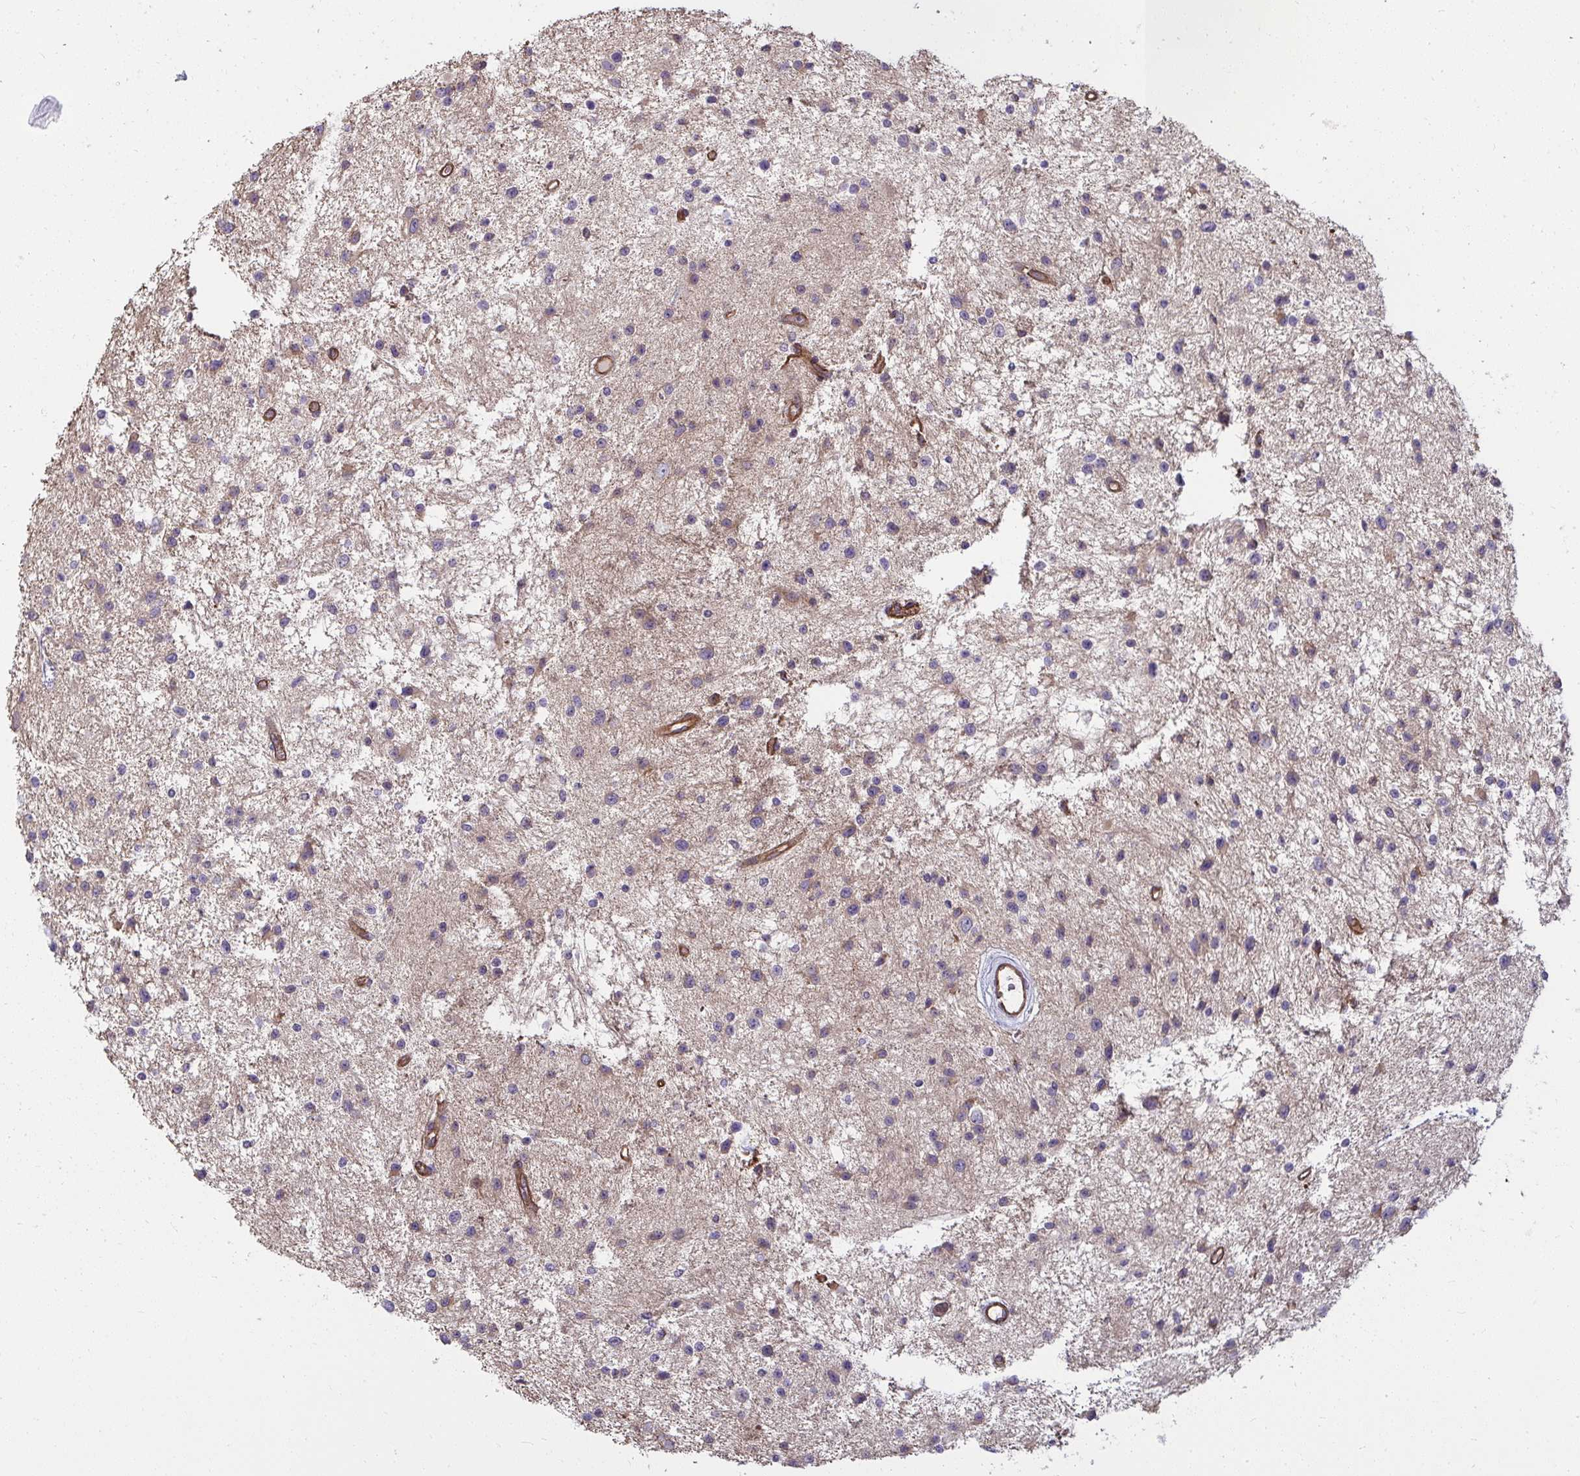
{"staining": {"intensity": "moderate", "quantity": "<25%", "location": "cytoplasmic/membranous"}, "tissue": "glioma", "cell_type": "Tumor cells", "image_type": "cancer", "snomed": [{"axis": "morphology", "description": "Glioma, malignant, Low grade"}, {"axis": "topography", "description": "Brain"}], "caption": "Moderate cytoplasmic/membranous staining for a protein is appreciated in approximately <25% of tumor cells of malignant glioma (low-grade) using immunohistochemistry (IHC).", "gene": "IFIT3", "patient": {"sex": "male", "age": 43}}